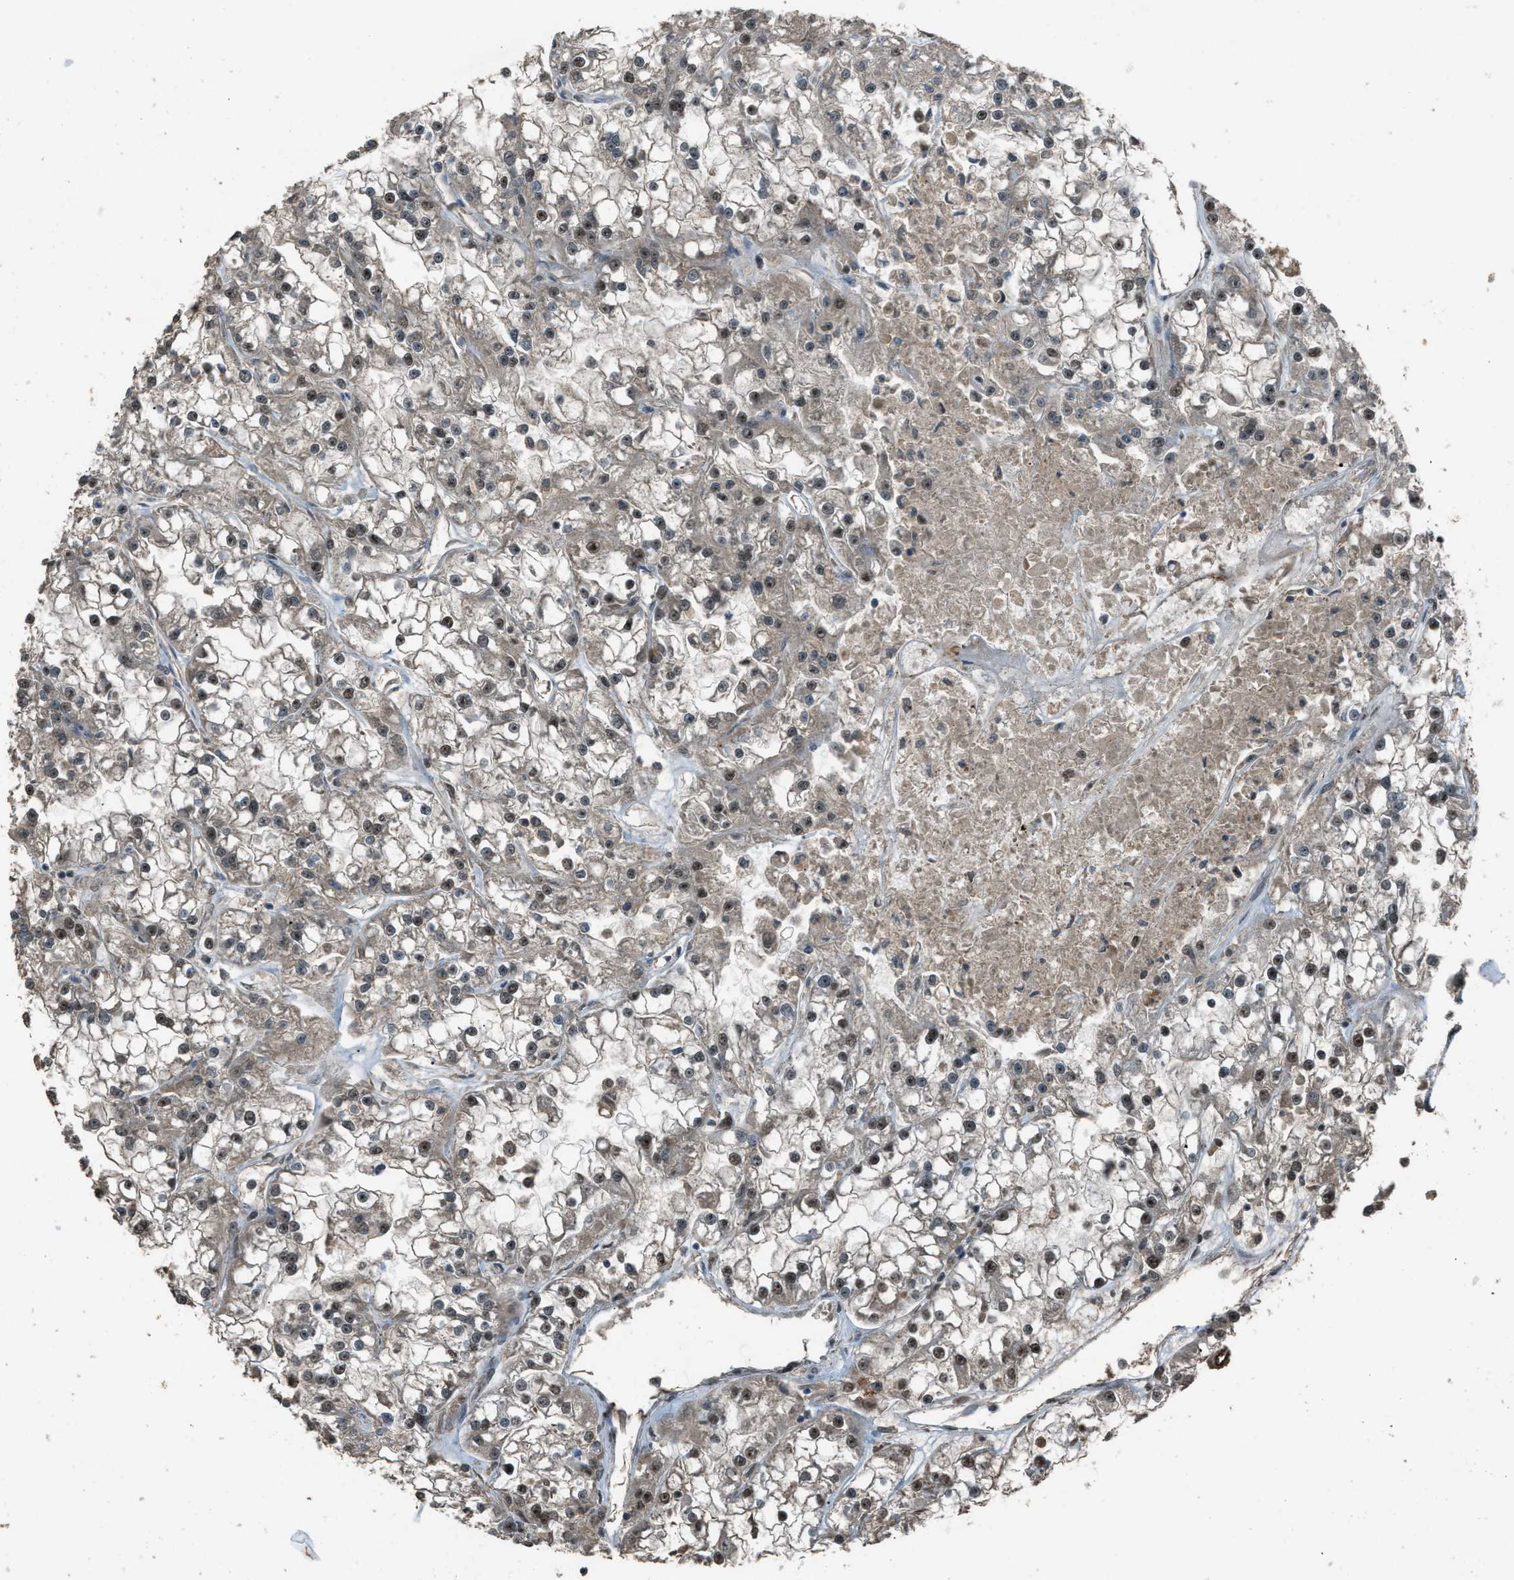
{"staining": {"intensity": "weak", "quantity": ">75%", "location": "nuclear"}, "tissue": "renal cancer", "cell_type": "Tumor cells", "image_type": "cancer", "snomed": [{"axis": "morphology", "description": "Adenocarcinoma, NOS"}, {"axis": "topography", "description": "Kidney"}], "caption": "Immunohistochemistry (IHC) of human adenocarcinoma (renal) demonstrates low levels of weak nuclear positivity in approximately >75% of tumor cells. (DAB (3,3'-diaminobenzidine) IHC, brown staining for protein, blue staining for nuclei).", "gene": "SERTAD2", "patient": {"sex": "female", "age": 52}}